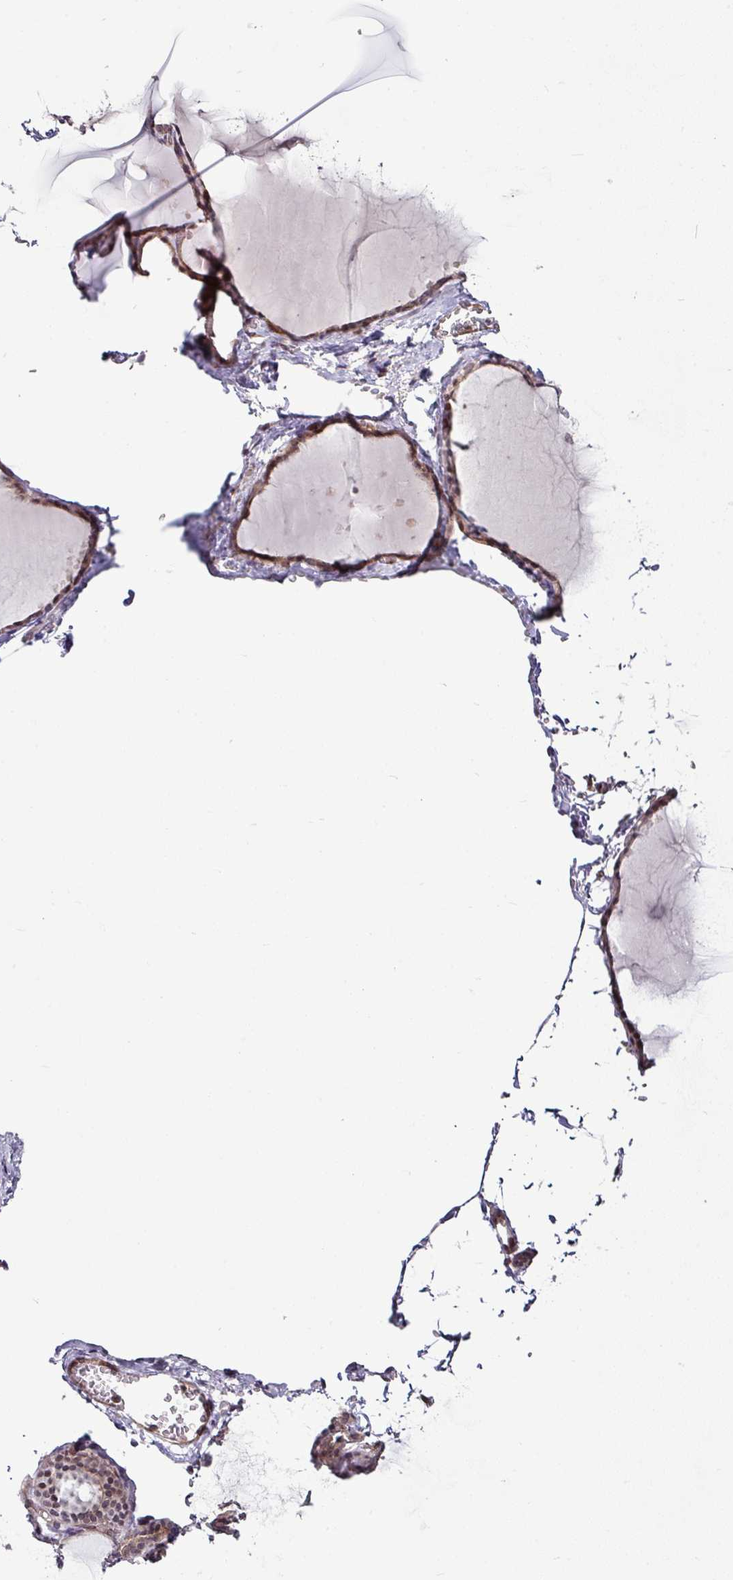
{"staining": {"intensity": "moderate", "quantity": ">75%", "location": "cytoplasmic/membranous,nuclear"}, "tissue": "thyroid gland", "cell_type": "Glandular cells", "image_type": "normal", "snomed": [{"axis": "morphology", "description": "Normal tissue, NOS"}, {"axis": "topography", "description": "Thyroid gland"}], "caption": "Protein staining of unremarkable thyroid gland shows moderate cytoplasmic/membranous,nuclear positivity in about >75% of glandular cells.", "gene": "DCAF13", "patient": {"sex": "female", "age": 49}}